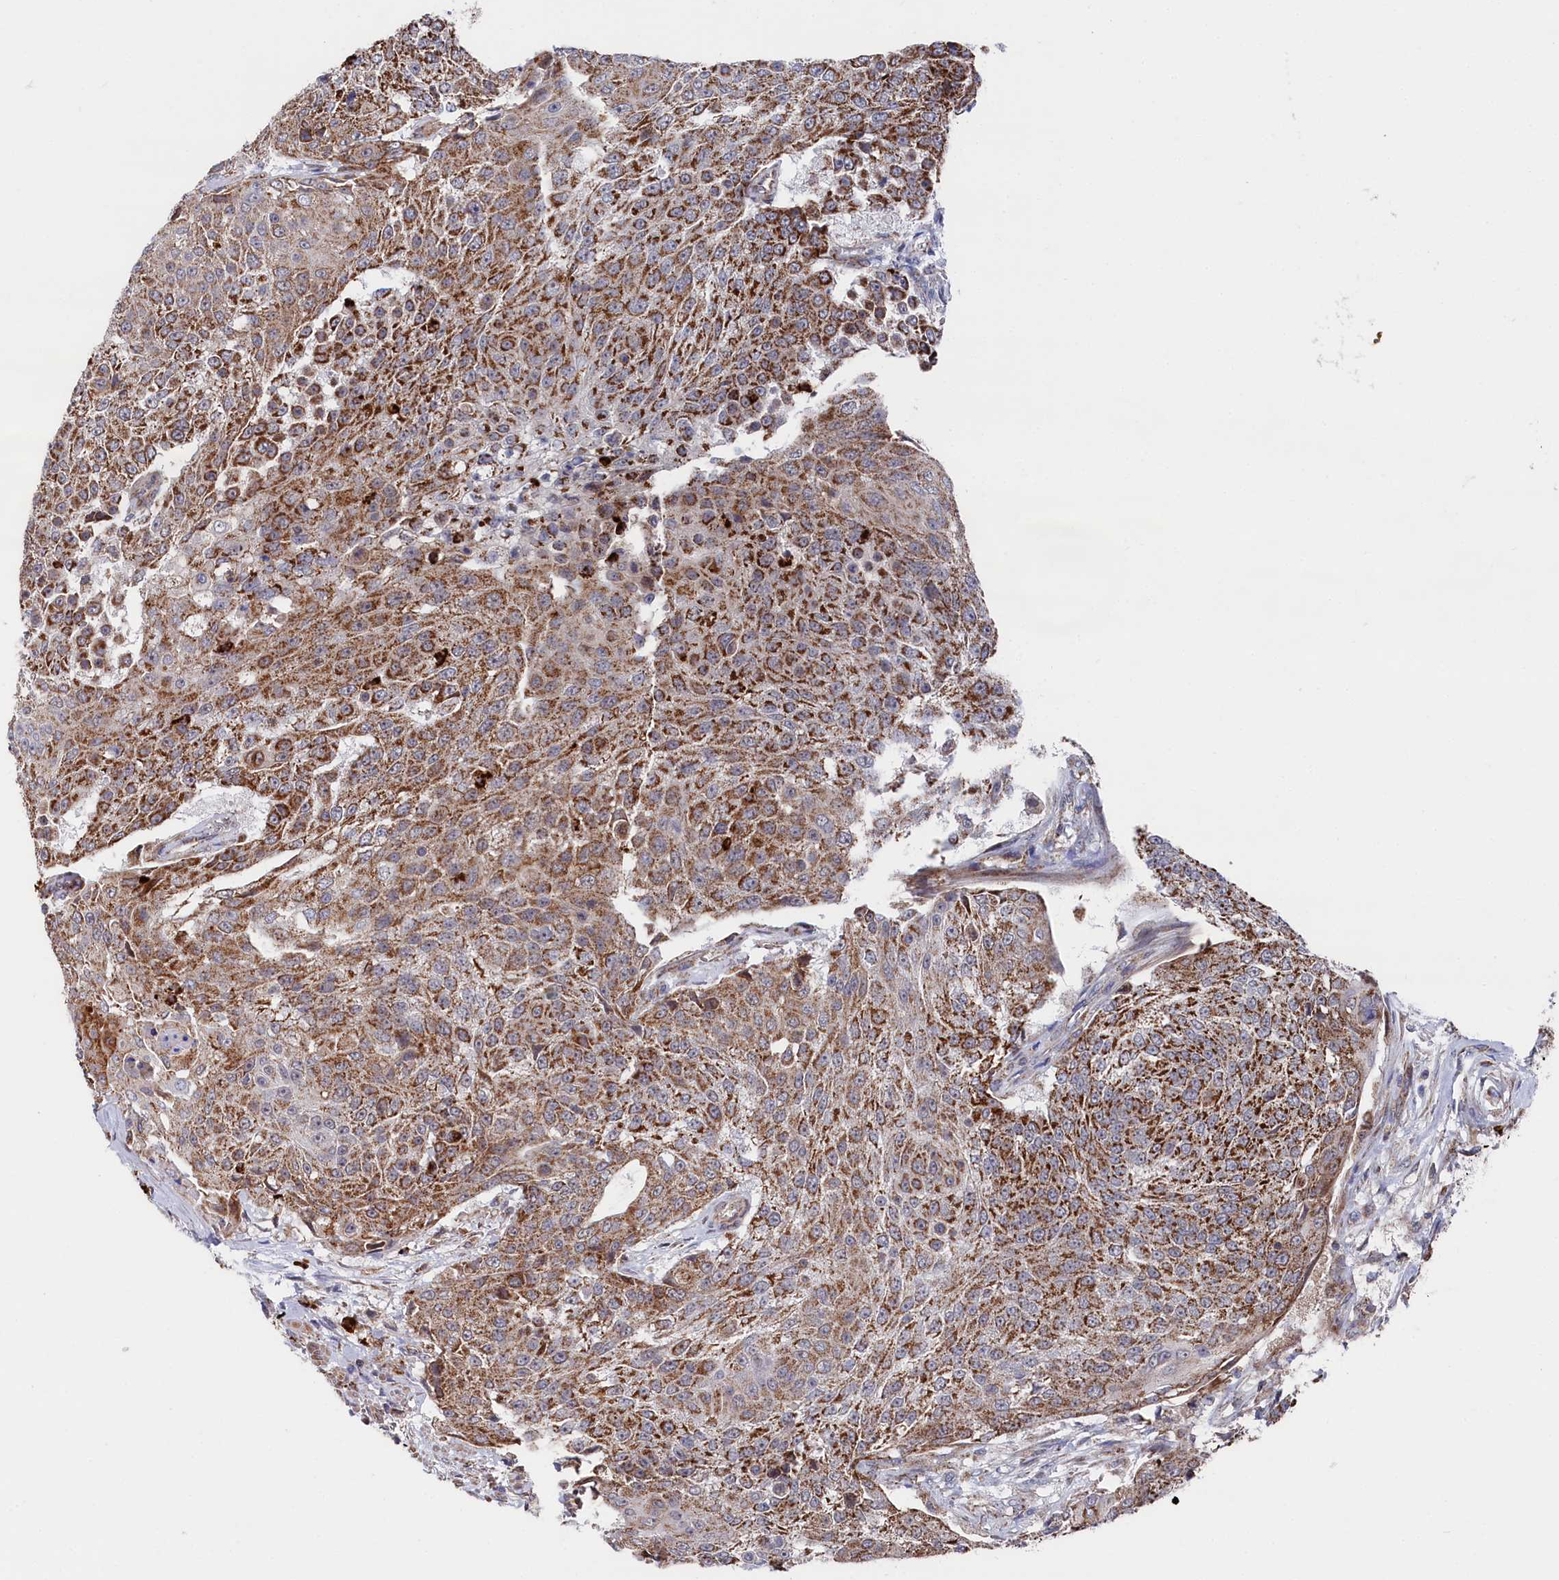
{"staining": {"intensity": "moderate", "quantity": ">75%", "location": "cytoplasmic/membranous"}, "tissue": "urothelial cancer", "cell_type": "Tumor cells", "image_type": "cancer", "snomed": [{"axis": "morphology", "description": "Urothelial carcinoma, High grade"}, {"axis": "topography", "description": "Urinary bladder"}], "caption": "An immunohistochemistry histopathology image of neoplastic tissue is shown. Protein staining in brown shows moderate cytoplasmic/membranous positivity in urothelial cancer within tumor cells. Using DAB (brown) and hematoxylin (blue) stains, captured at high magnification using brightfield microscopy.", "gene": "CHCHD1", "patient": {"sex": "female", "age": 63}}